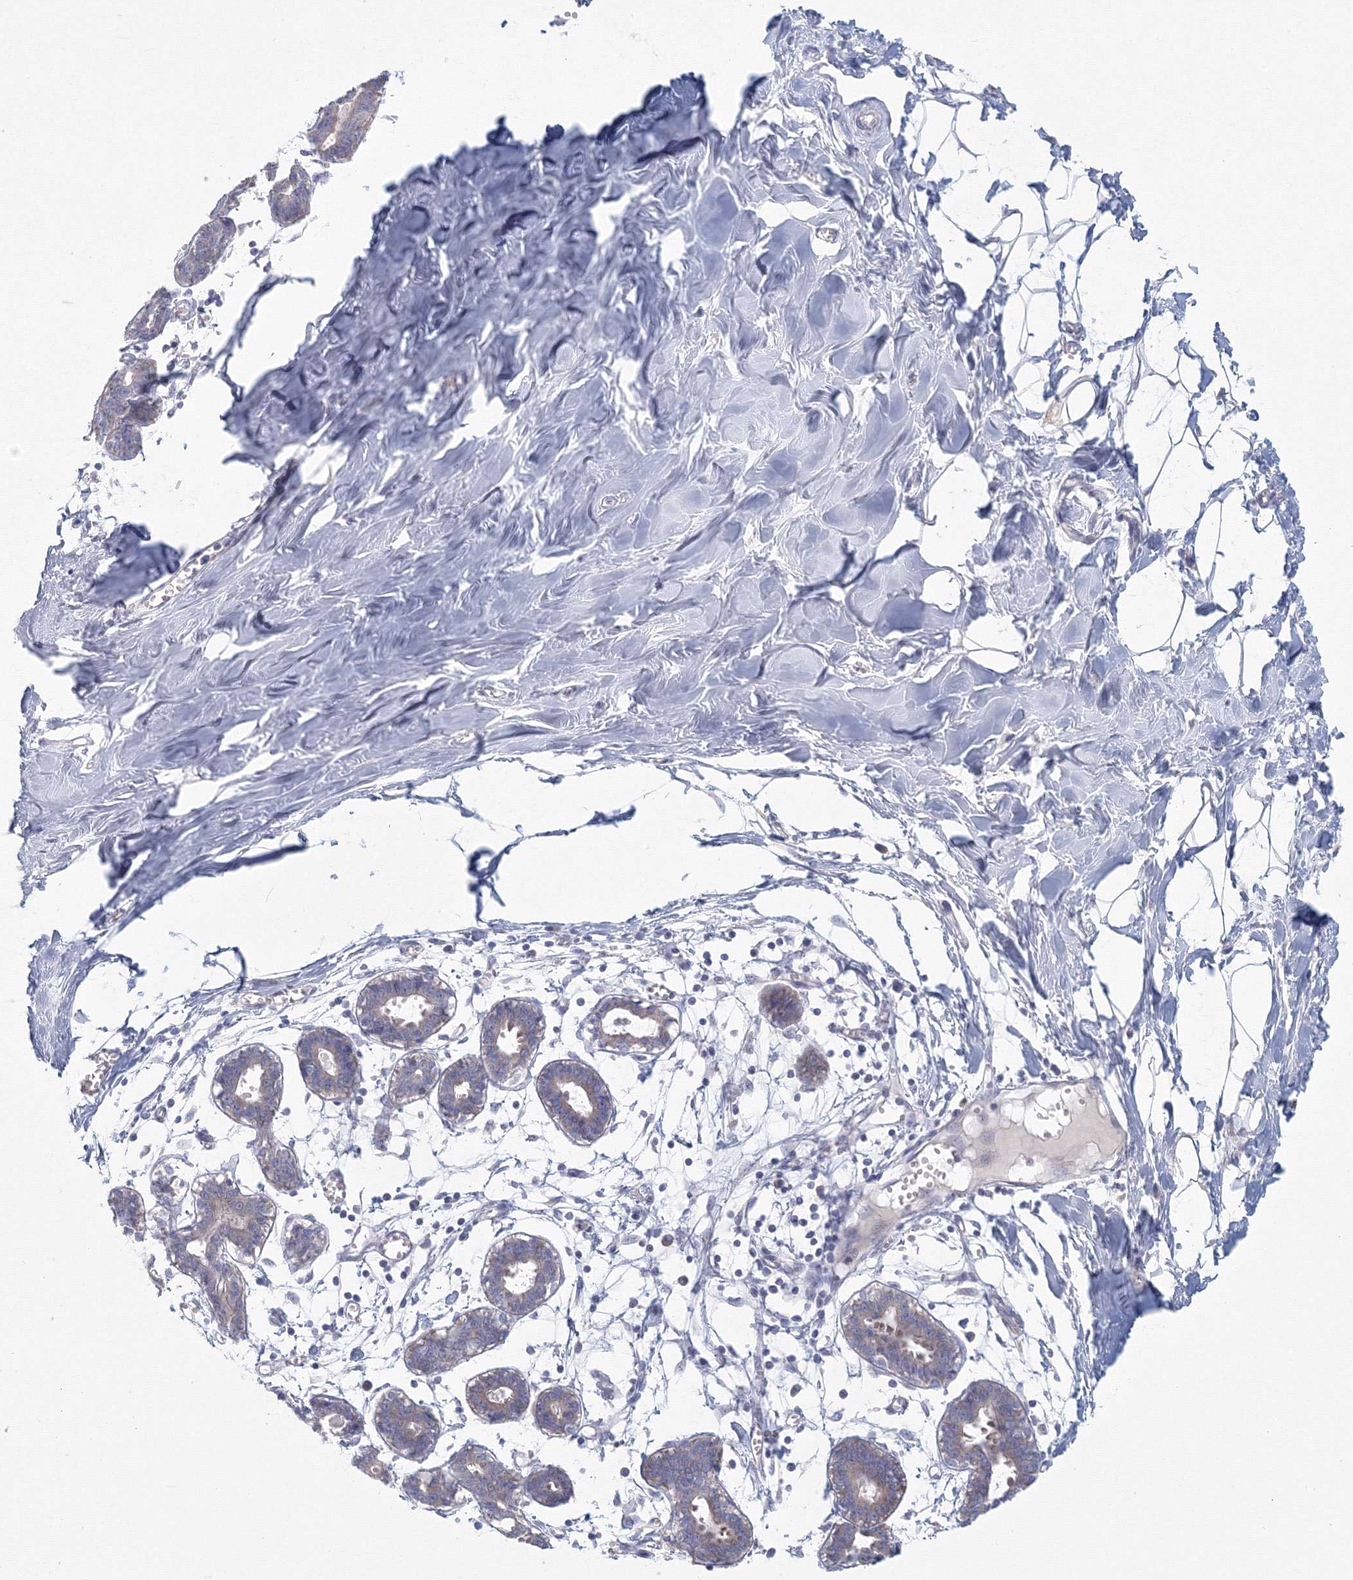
{"staining": {"intensity": "negative", "quantity": "none", "location": "none"}, "tissue": "breast", "cell_type": "Adipocytes", "image_type": "normal", "snomed": [{"axis": "morphology", "description": "Normal tissue, NOS"}, {"axis": "topography", "description": "Breast"}], "caption": "Immunohistochemistry of normal breast displays no staining in adipocytes. (Brightfield microscopy of DAB IHC at high magnification).", "gene": "TACC2", "patient": {"sex": "female", "age": 27}}